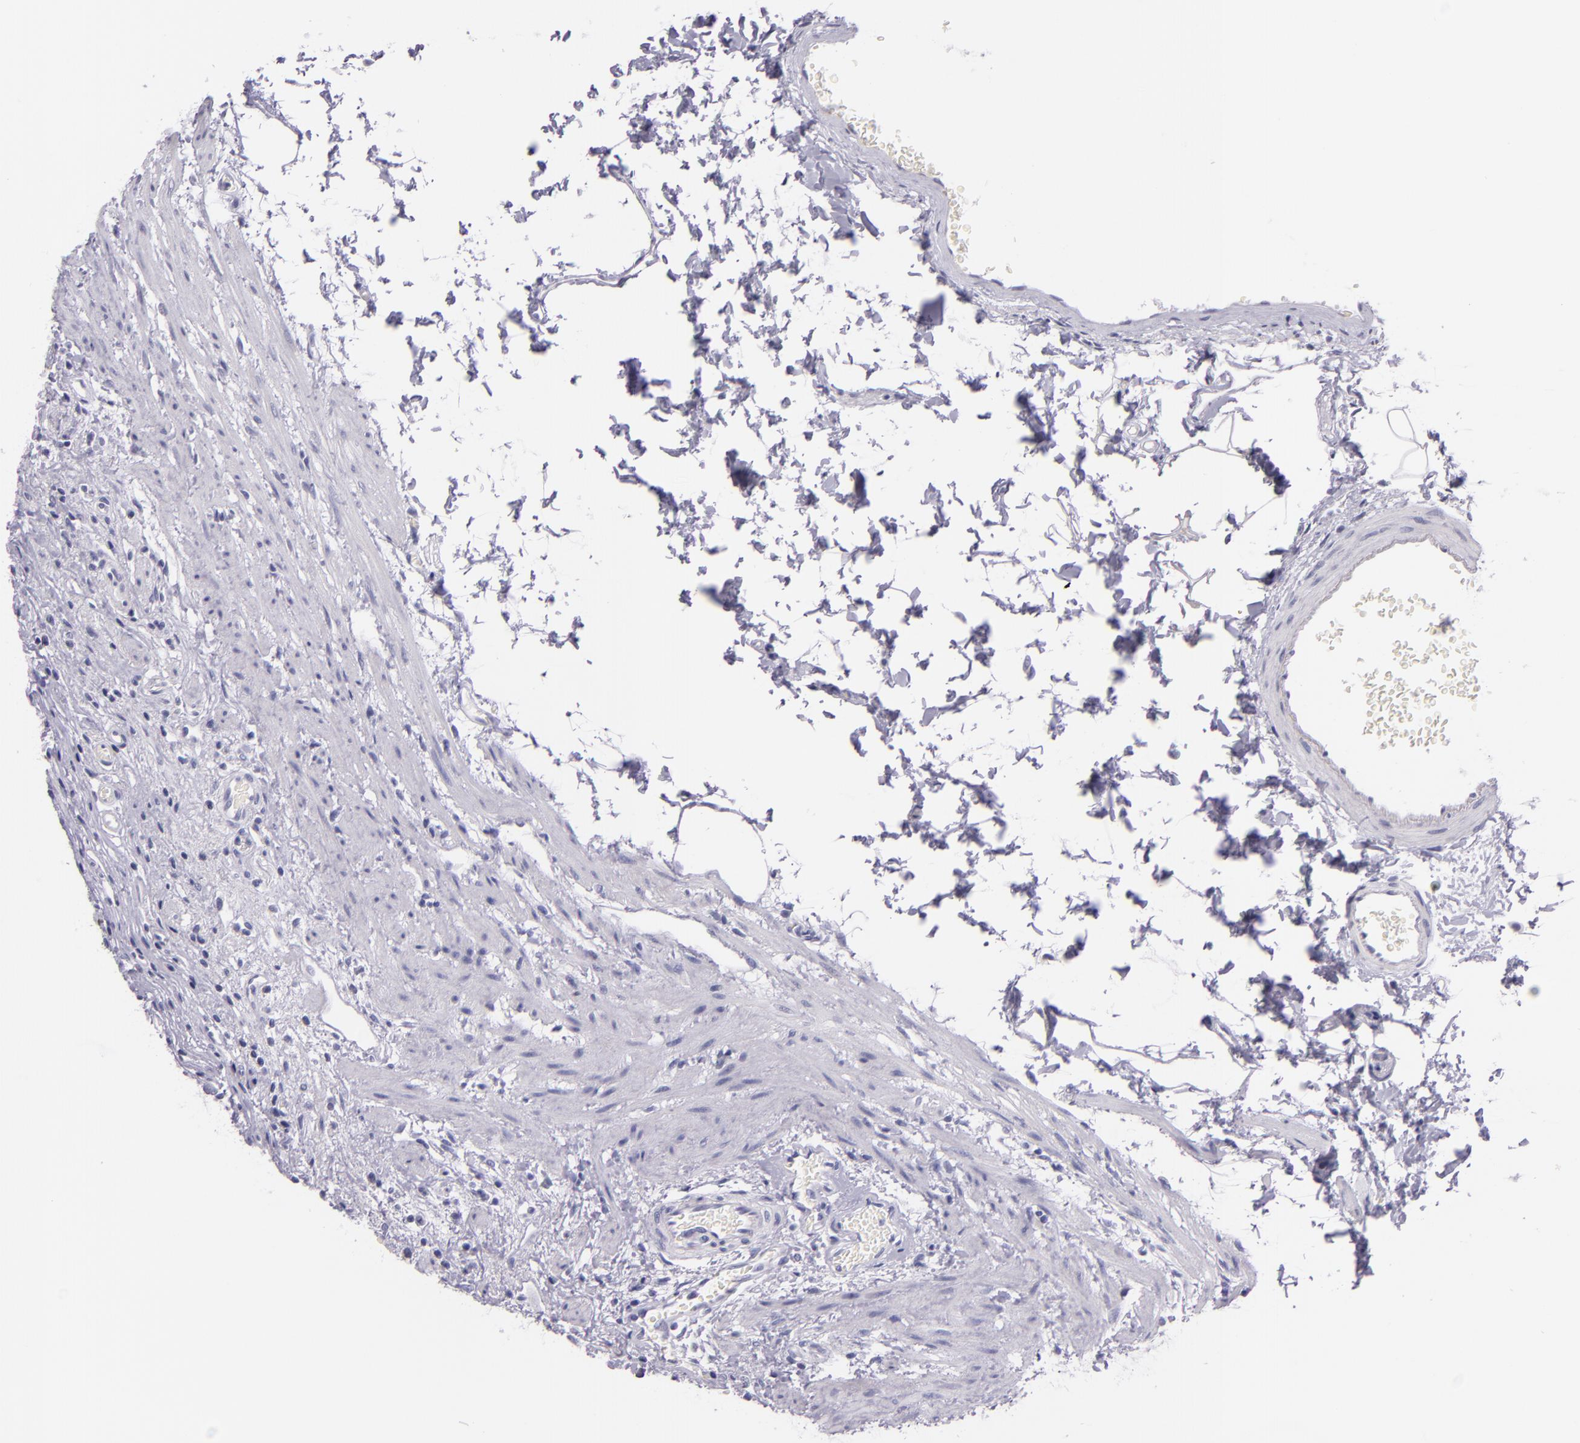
{"staining": {"intensity": "weak", "quantity": "<25%", "location": "cytoplasmic/membranous"}, "tissue": "stomach", "cell_type": "Glandular cells", "image_type": "normal", "snomed": [{"axis": "morphology", "description": "Normal tissue, NOS"}, {"axis": "morphology", "description": "Inflammation, NOS"}, {"axis": "topography", "description": "Stomach, lower"}], "caption": "Image shows no protein expression in glandular cells of benign stomach.", "gene": "HSP90AA1", "patient": {"sex": "male", "age": 59}}